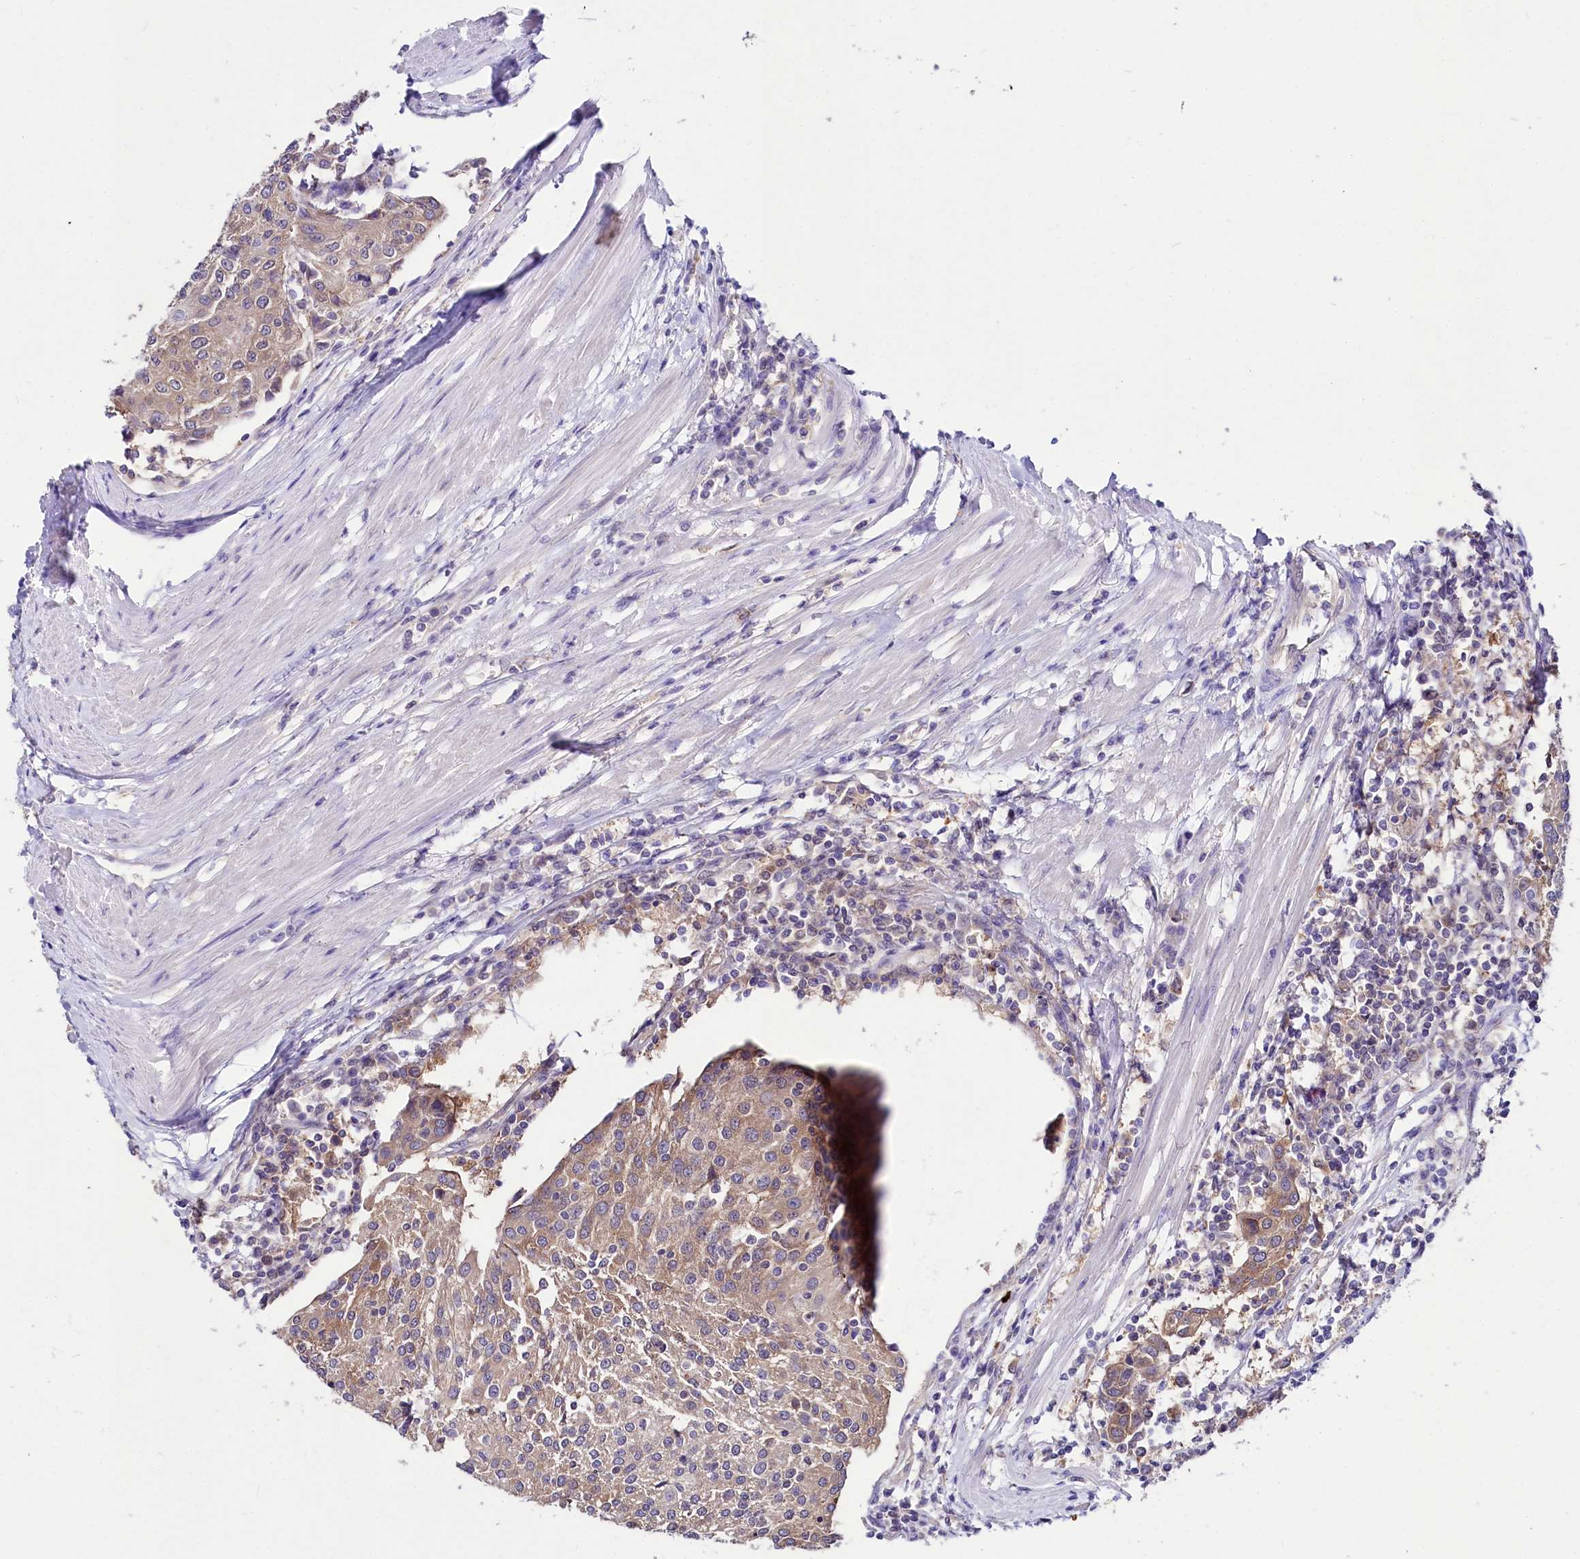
{"staining": {"intensity": "weak", "quantity": "25%-75%", "location": "cytoplasmic/membranous"}, "tissue": "urothelial cancer", "cell_type": "Tumor cells", "image_type": "cancer", "snomed": [{"axis": "morphology", "description": "Urothelial carcinoma, High grade"}, {"axis": "topography", "description": "Urinary bladder"}], "caption": "High-power microscopy captured an immunohistochemistry (IHC) micrograph of urothelial carcinoma (high-grade), revealing weak cytoplasmic/membranous positivity in about 25%-75% of tumor cells.", "gene": "ABHD5", "patient": {"sex": "female", "age": 85}}